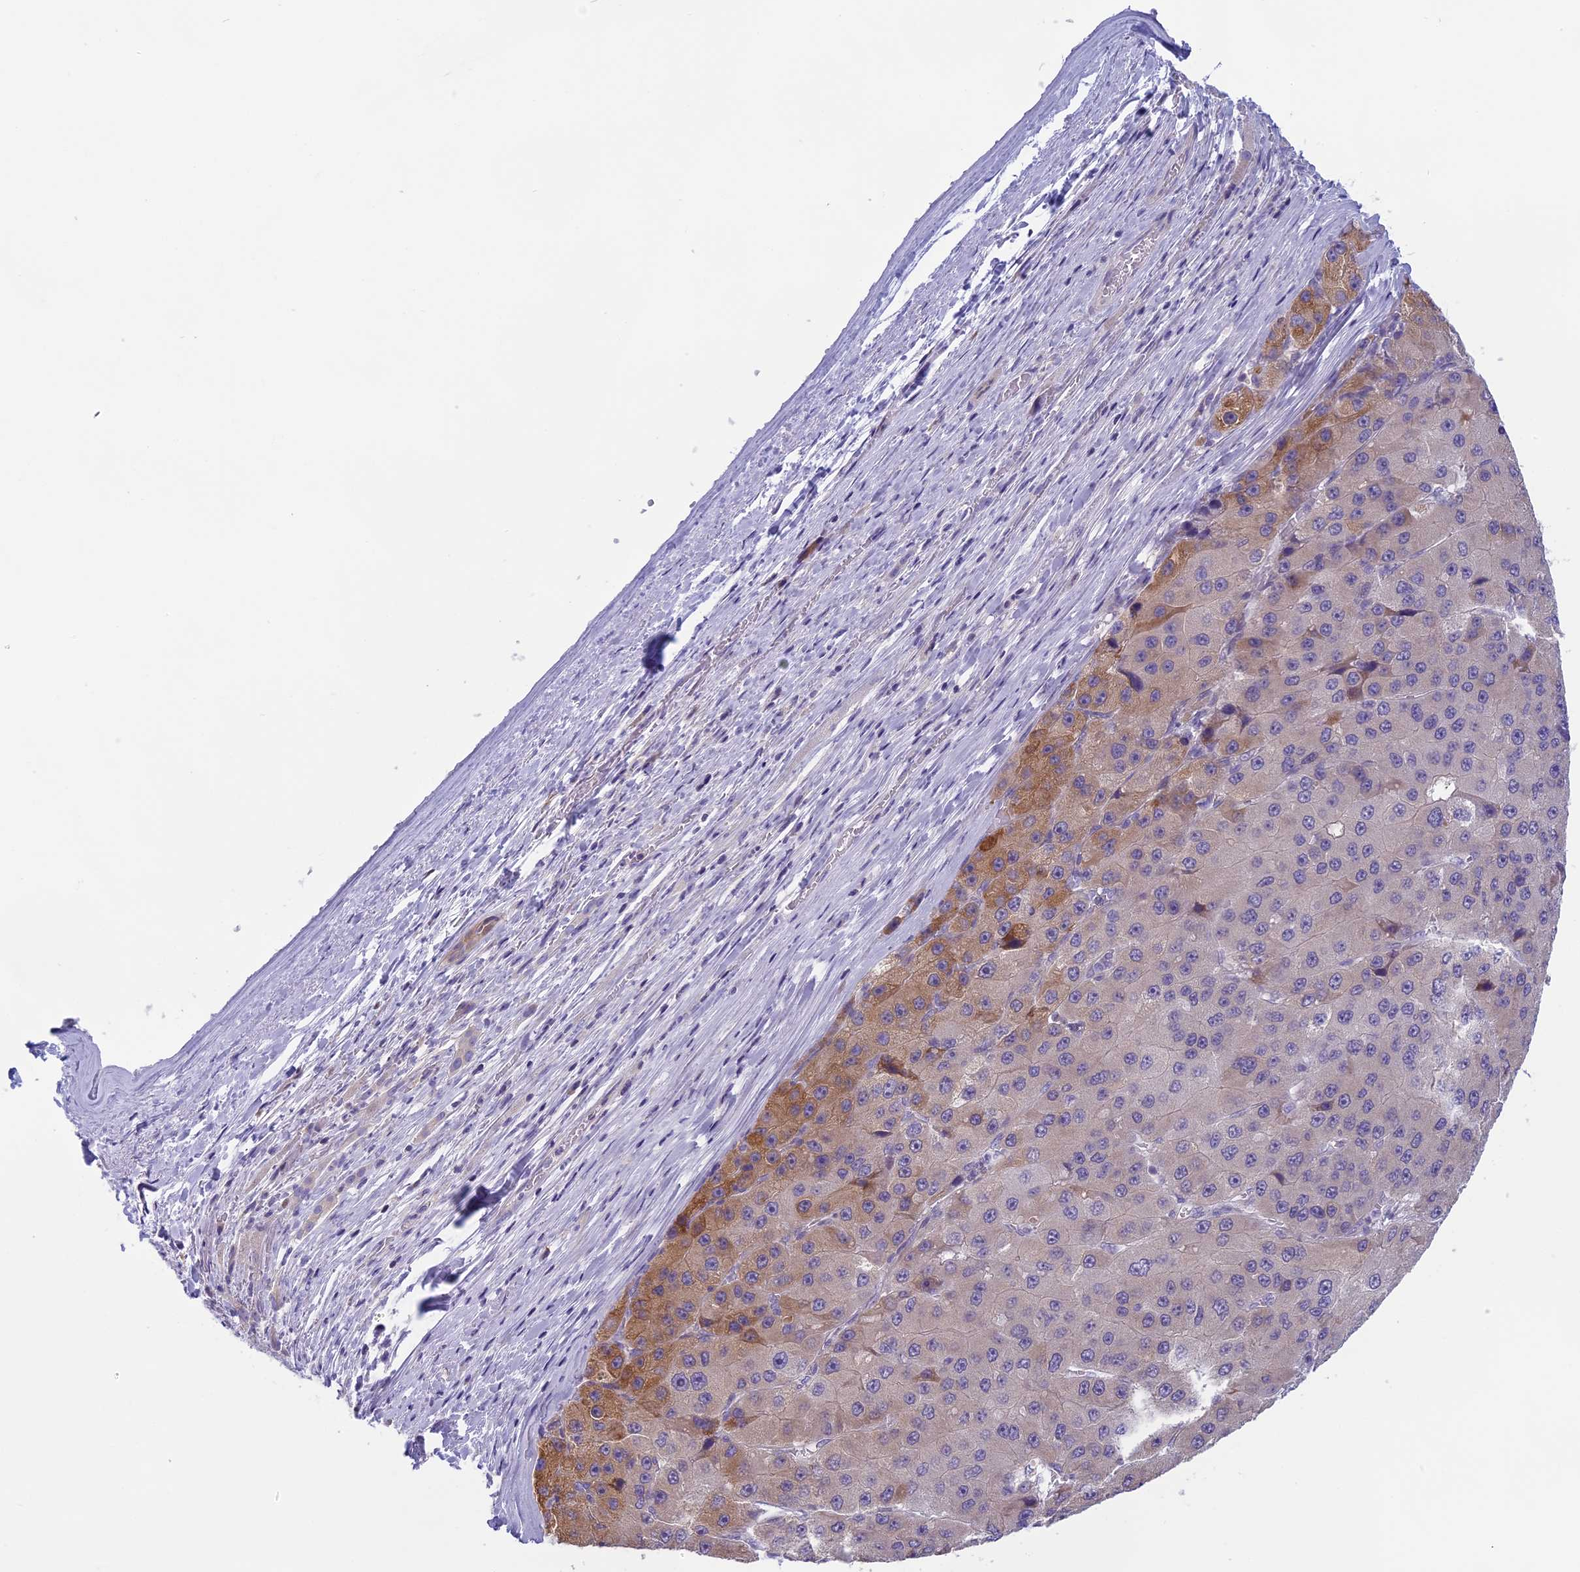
{"staining": {"intensity": "moderate", "quantity": "<25%", "location": "cytoplasmic/membranous"}, "tissue": "liver cancer", "cell_type": "Tumor cells", "image_type": "cancer", "snomed": [{"axis": "morphology", "description": "Carcinoma, Hepatocellular, NOS"}, {"axis": "topography", "description": "Liver"}], "caption": "A photomicrograph showing moderate cytoplasmic/membranous positivity in approximately <25% of tumor cells in liver hepatocellular carcinoma, as visualized by brown immunohistochemical staining.", "gene": "ARHGEF37", "patient": {"sex": "female", "age": 73}}